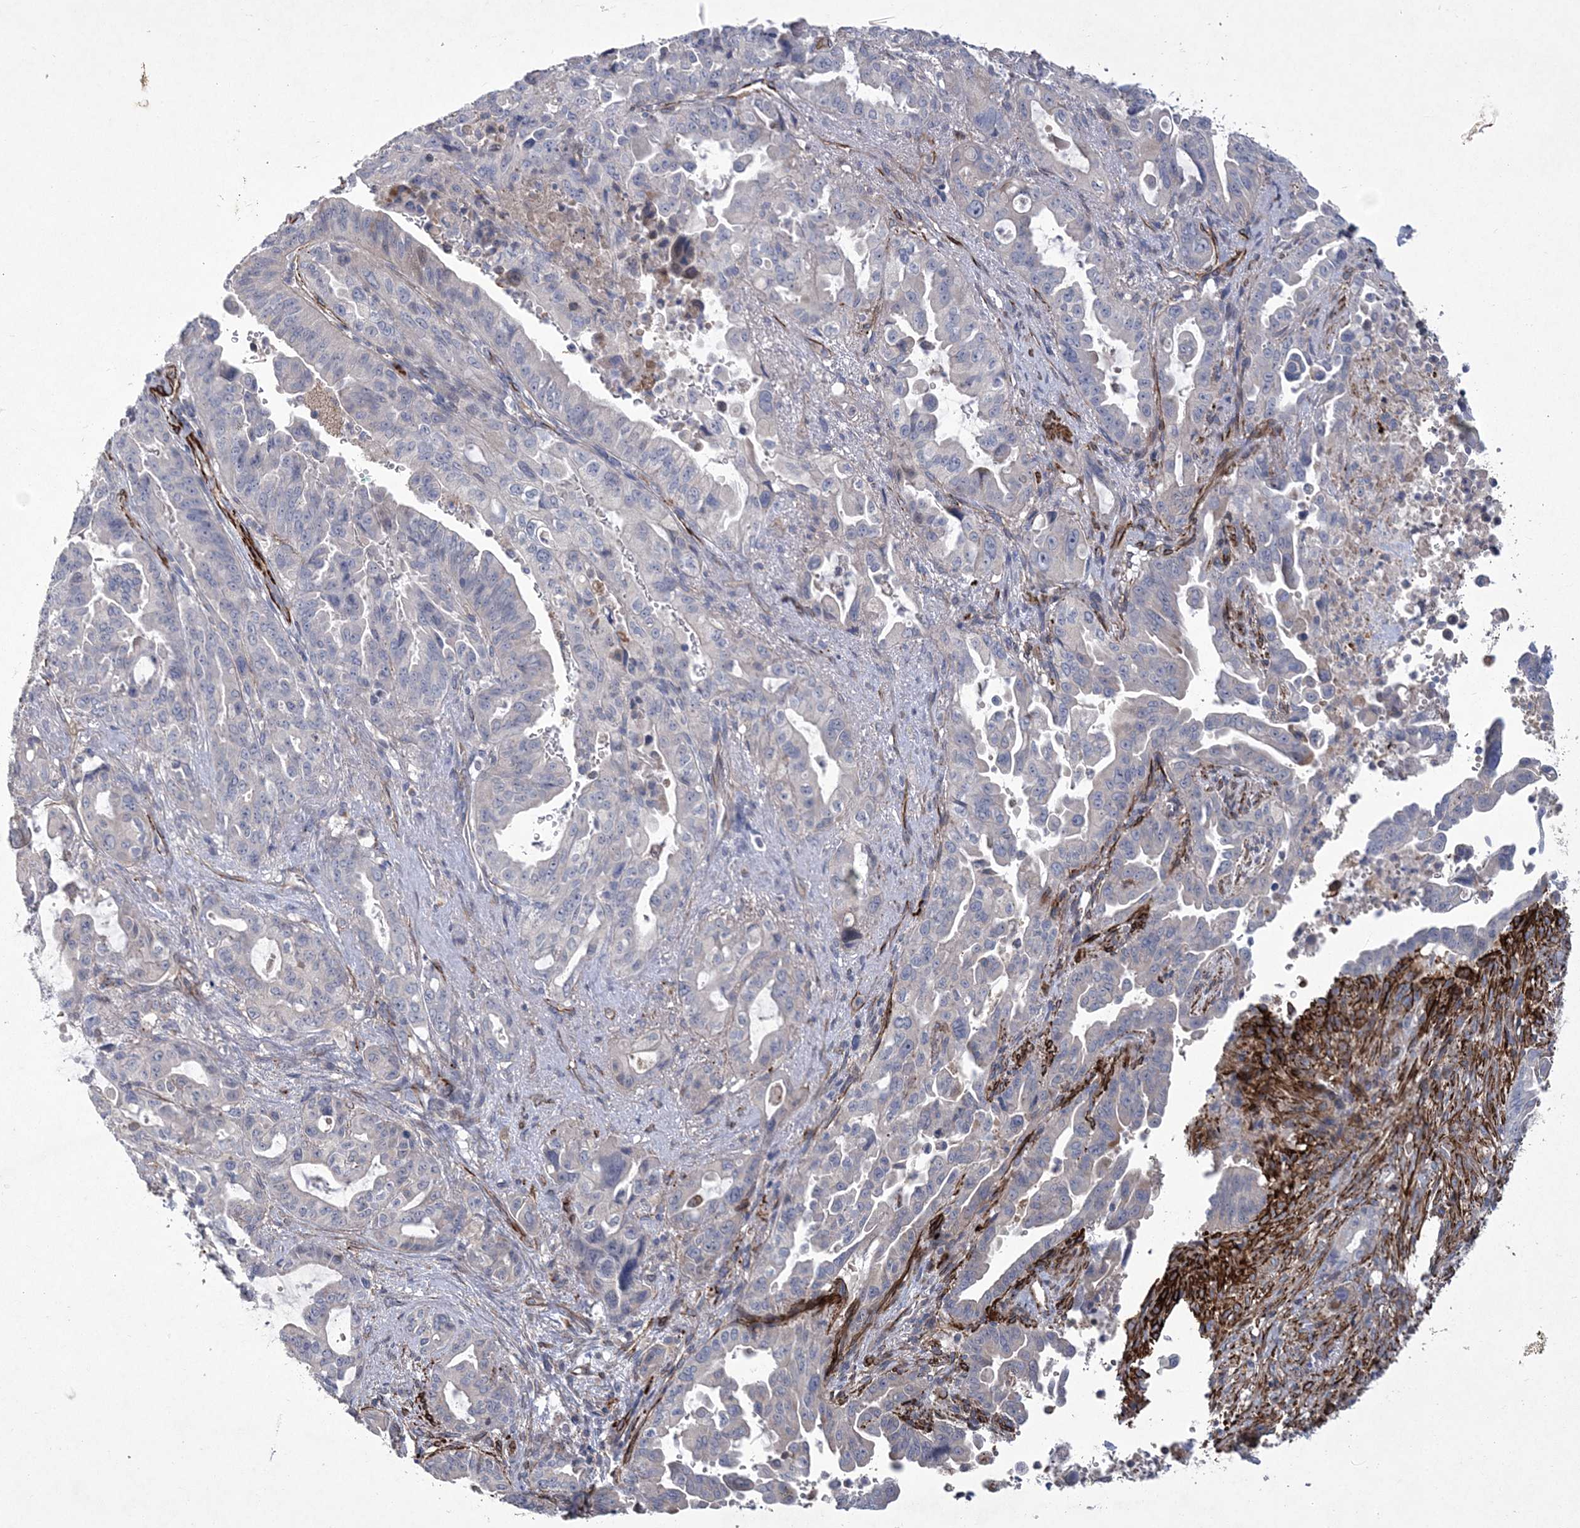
{"staining": {"intensity": "negative", "quantity": "none", "location": "none"}, "tissue": "pancreatic cancer", "cell_type": "Tumor cells", "image_type": "cancer", "snomed": [{"axis": "morphology", "description": "Adenocarcinoma, NOS"}, {"axis": "topography", "description": "Pancreas"}], "caption": "Tumor cells show no significant expression in pancreatic cancer (adenocarcinoma).", "gene": "ARSJ", "patient": {"sex": "male", "age": 70}}